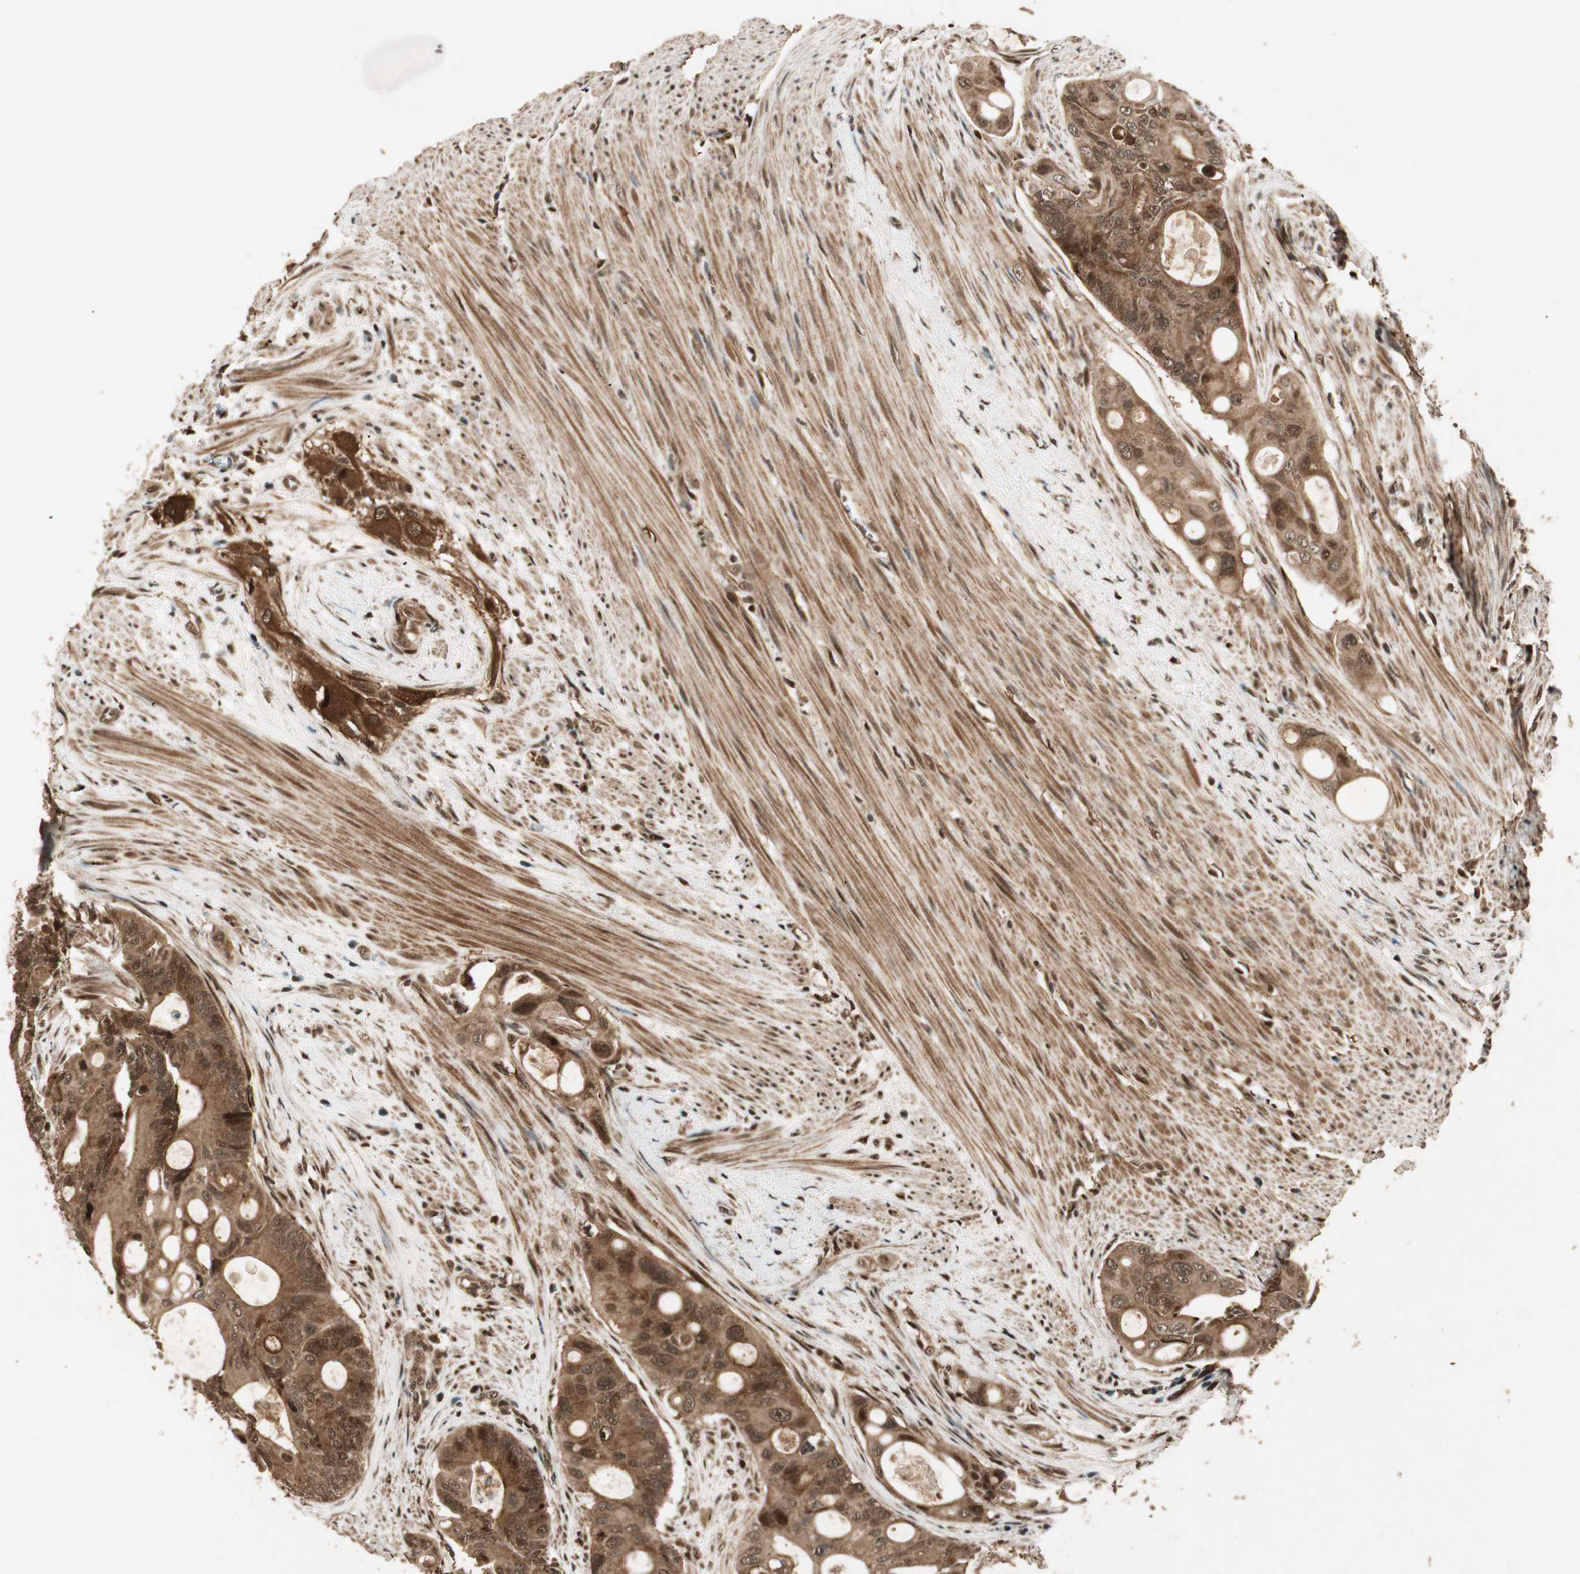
{"staining": {"intensity": "strong", "quantity": ">75%", "location": "cytoplasmic/membranous,nuclear"}, "tissue": "colorectal cancer", "cell_type": "Tumor cells", "image_type": "cancer", "snomed": [{"axis": "morphology", "description": "Adenocarcinoma, NOS"}, {"axis": "topography", "description": "Colon"}], "caption": "A high amount of strong cytoplasmic/membranous and nuclear expression is seen in about >75% of tumor cells in colorectal cancer (adenocarcinoma) tissue.", "gene": "RPA3", "patient": {"sex": "female", "age": 57}}